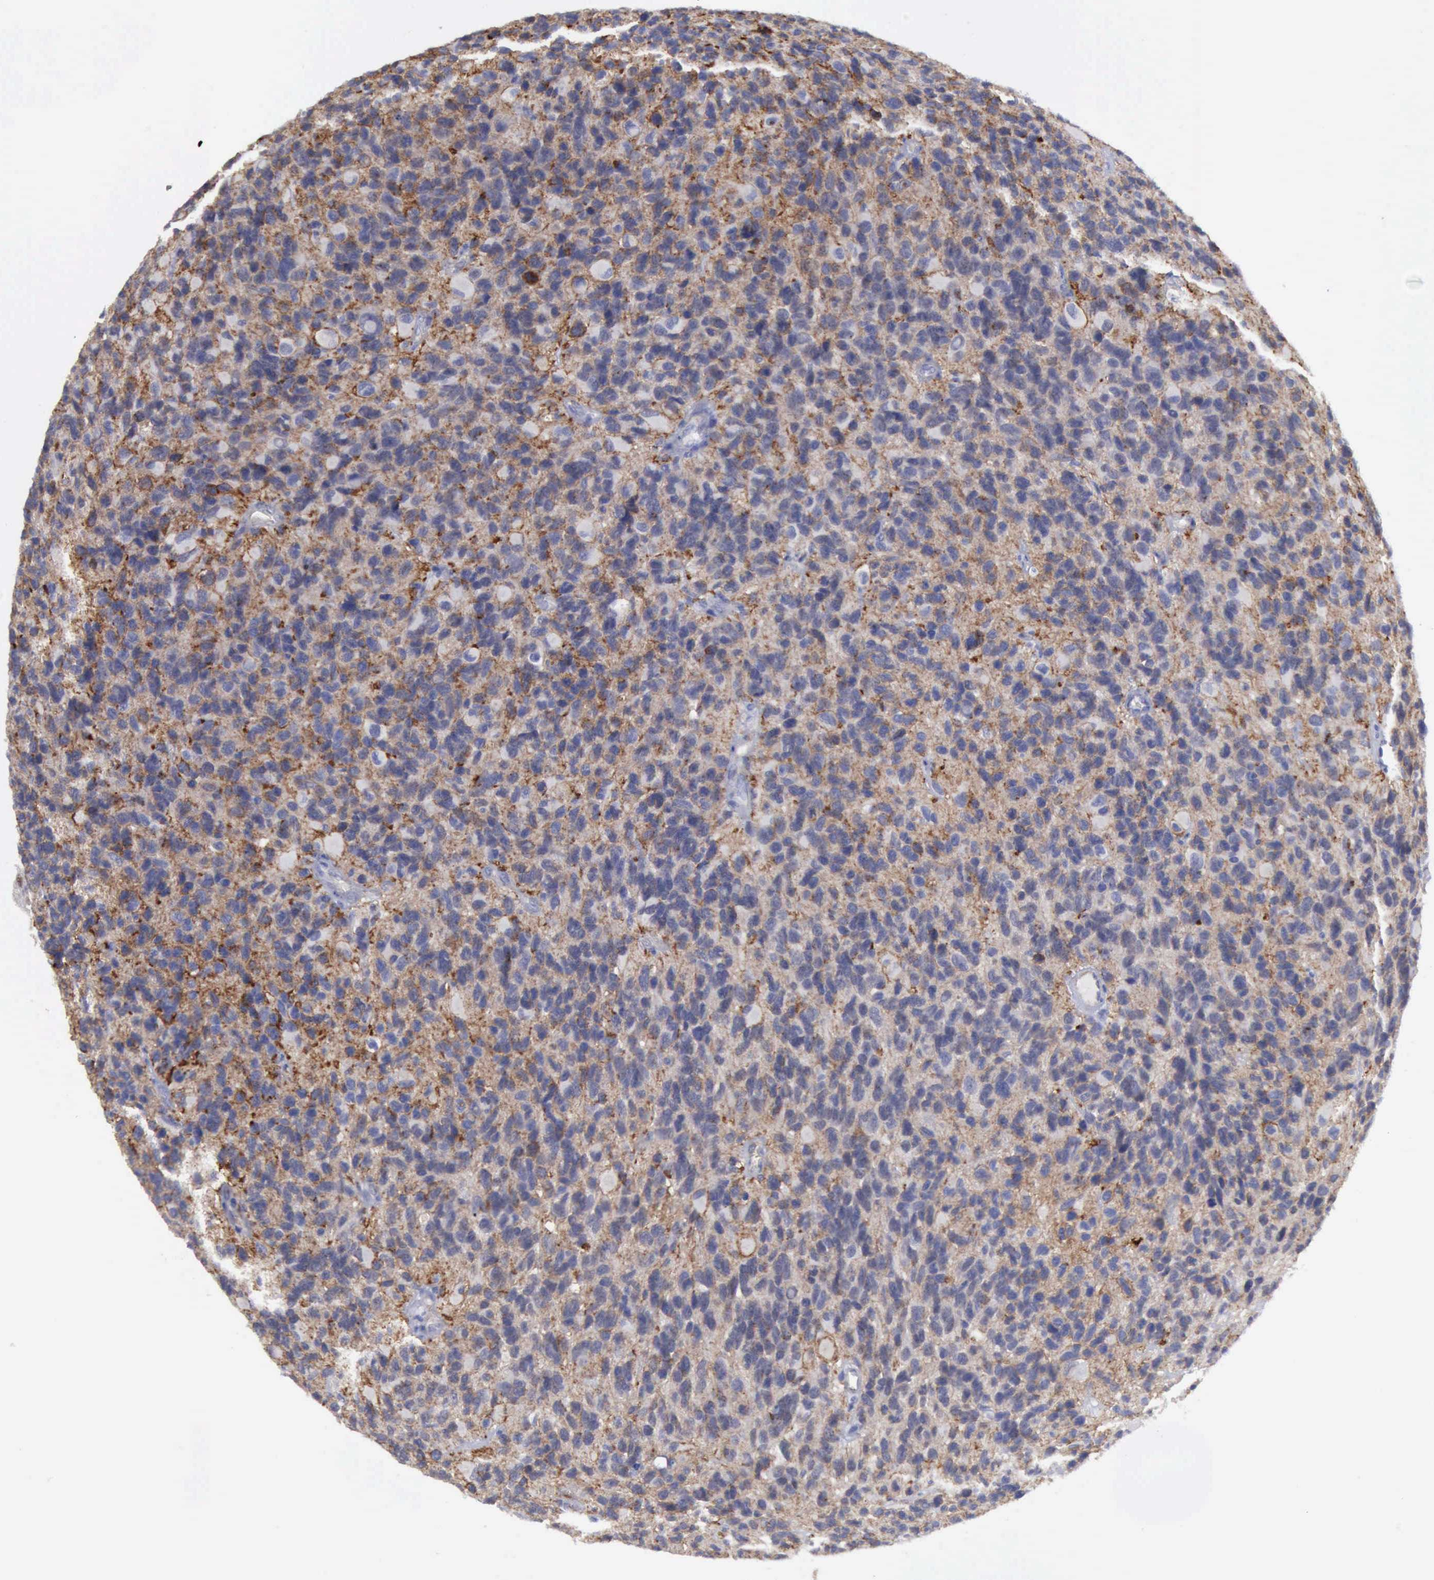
{"staining": {"intensity": "moderate", "quantity": "<25%", "location": "cytoplasmic/membranous"}, "tissue": "glioma", "cell_type": "Tumor cells", "image_type": "cancer", "snomed": [{"axis": "morphology", "description": "Glioma, malignant, High grade"}, {"axis": "topography", "description": "Brain"}], "caption": "A brown stain labels moderate cytoplasmic/membranous positivity of a protein in human glioma tumor cells. Nuclei are stained in blue.", "gene": "TFRC", "patient": {"sex": "male", "age": 77}}